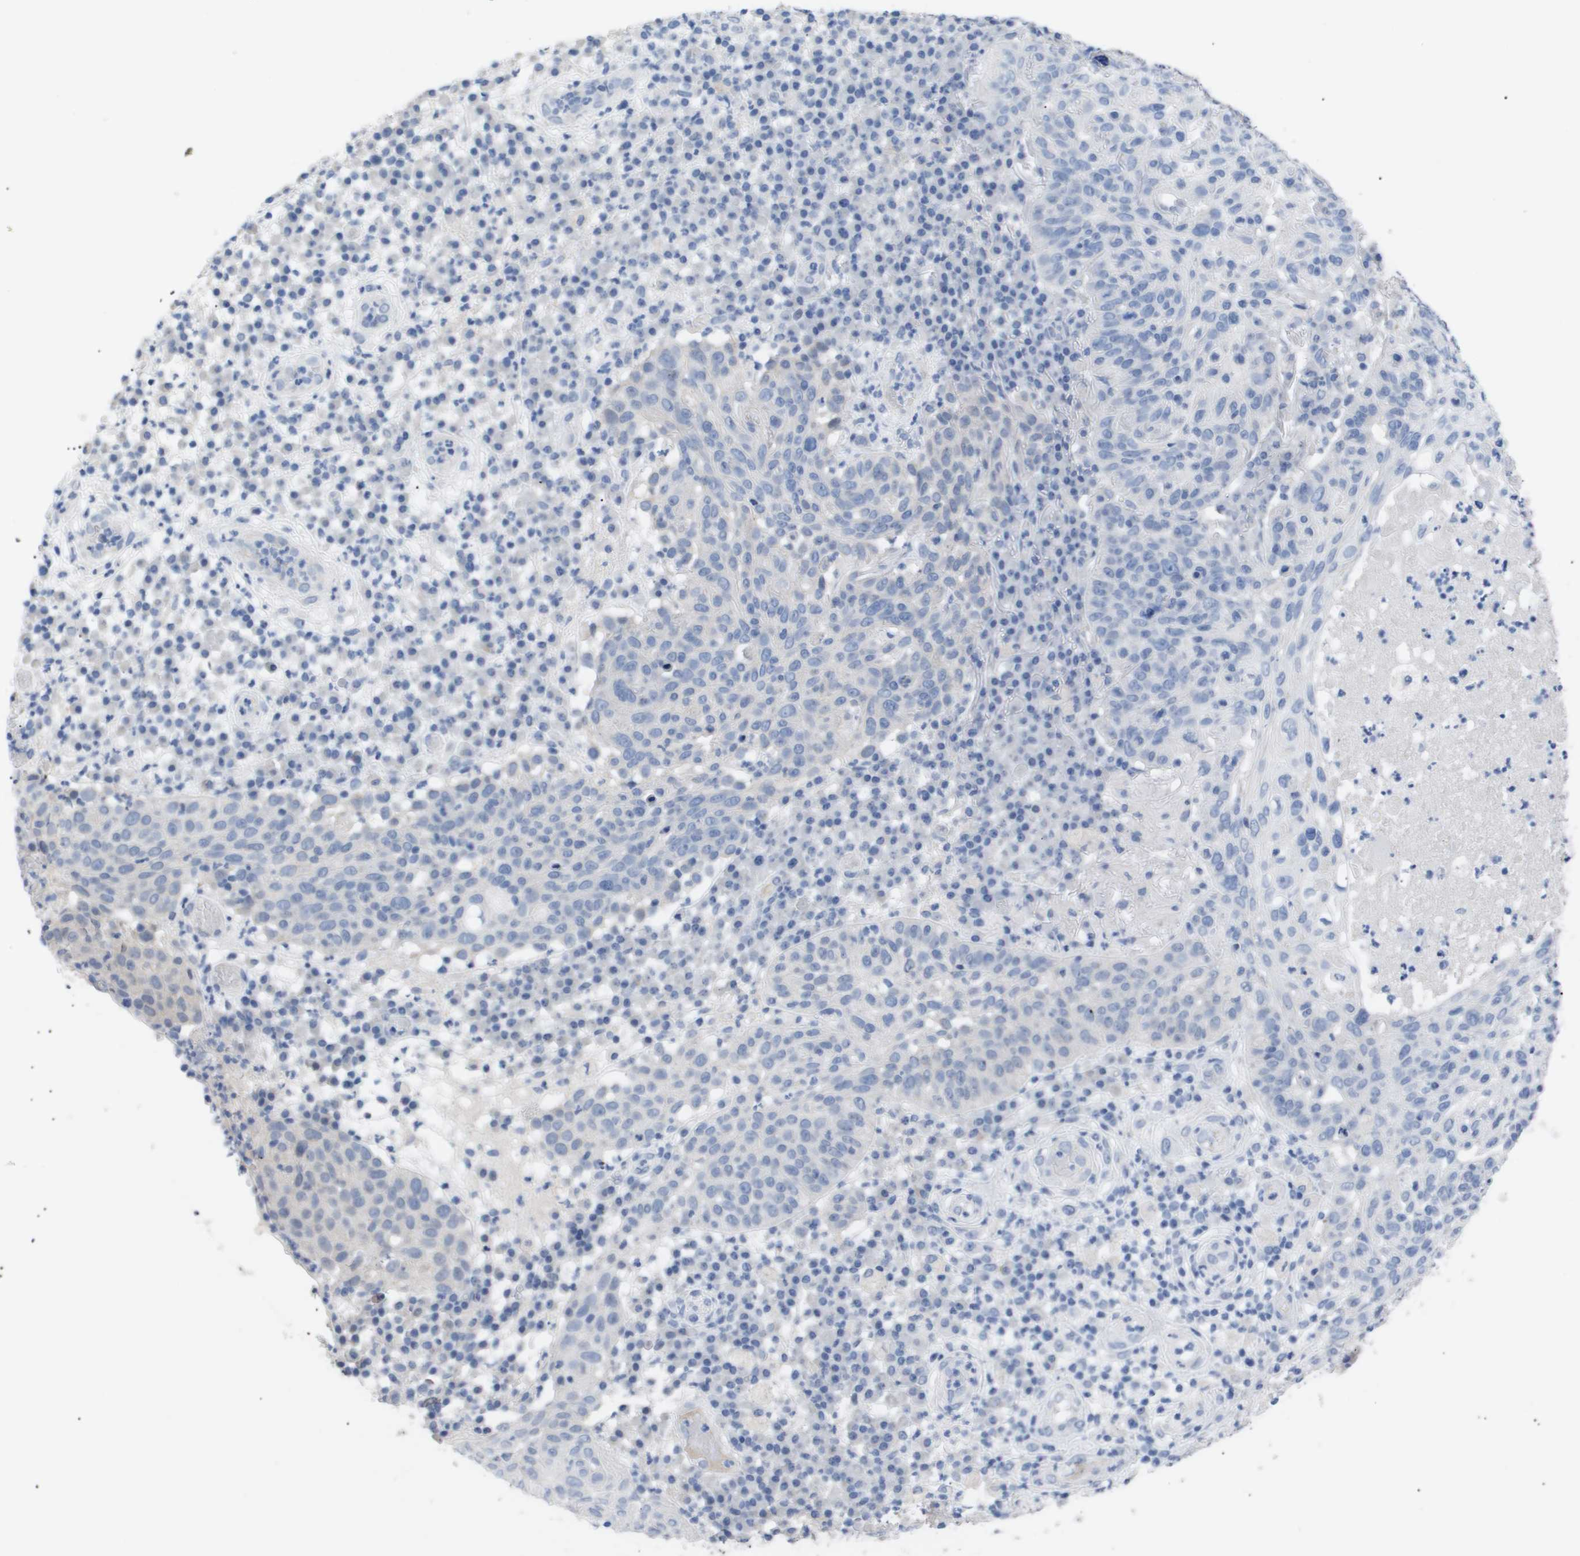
{"staining": {"intensity": "negative", "quantity": "none", "location": "none"}, "tissue": "skin cancer", "cell_type": "Tumor cells", "image_type": "cancer", "snomed": [{"axis": "morphology", "description": "Squamous cell carcinoma in situ, NOS"}, {"axis": "morphology", "description": "Squamous cell carcinoma, NOS"}, {"axis": "topography", "description": "Skin"}], "caption": "Histopathology image shows no protein expression in tumor cells of skin squamous cell carcinoma tissue.", "gene": "CAV3", "patient": {"sex": "male", "age": 93}}